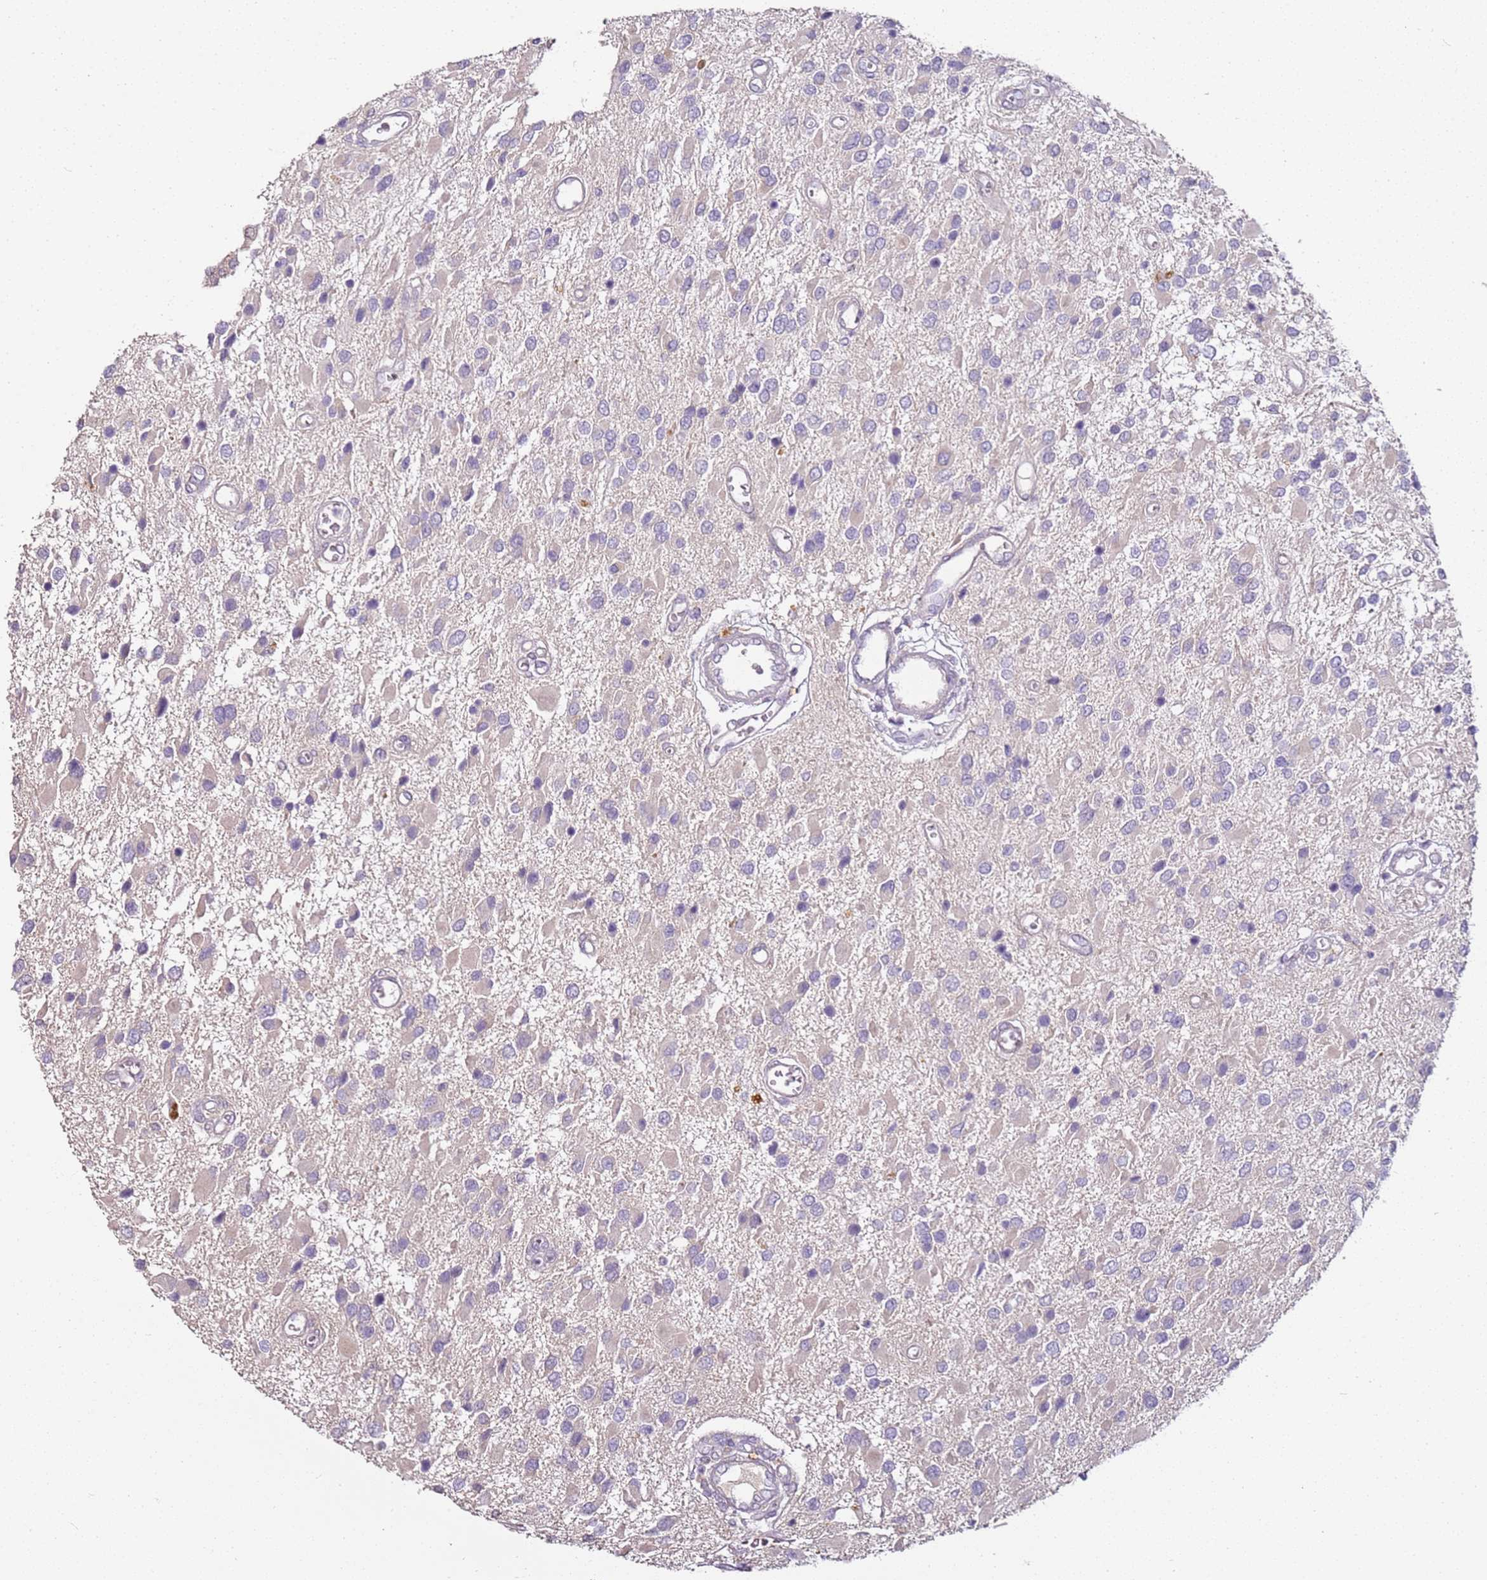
{"staining": {"intensity": "negative", "quantity": "none", "location": "none"}, "tissue": "glioma", "cell_type": "Tumor cells", "image_type": "cancer", "snomed": [{"axis": "morphology", "description": "Glioma, malignant, High grade"}, {"axis": "topography", "description": "Brain"}], "caption": "An IHC micrograph of malignant glioma (high-grade) is shown. There is no staining in tumor cells of malignant glioma (high-grade).", "gene": "MDH1", "patient": {"sex": "male", "age": 53}}